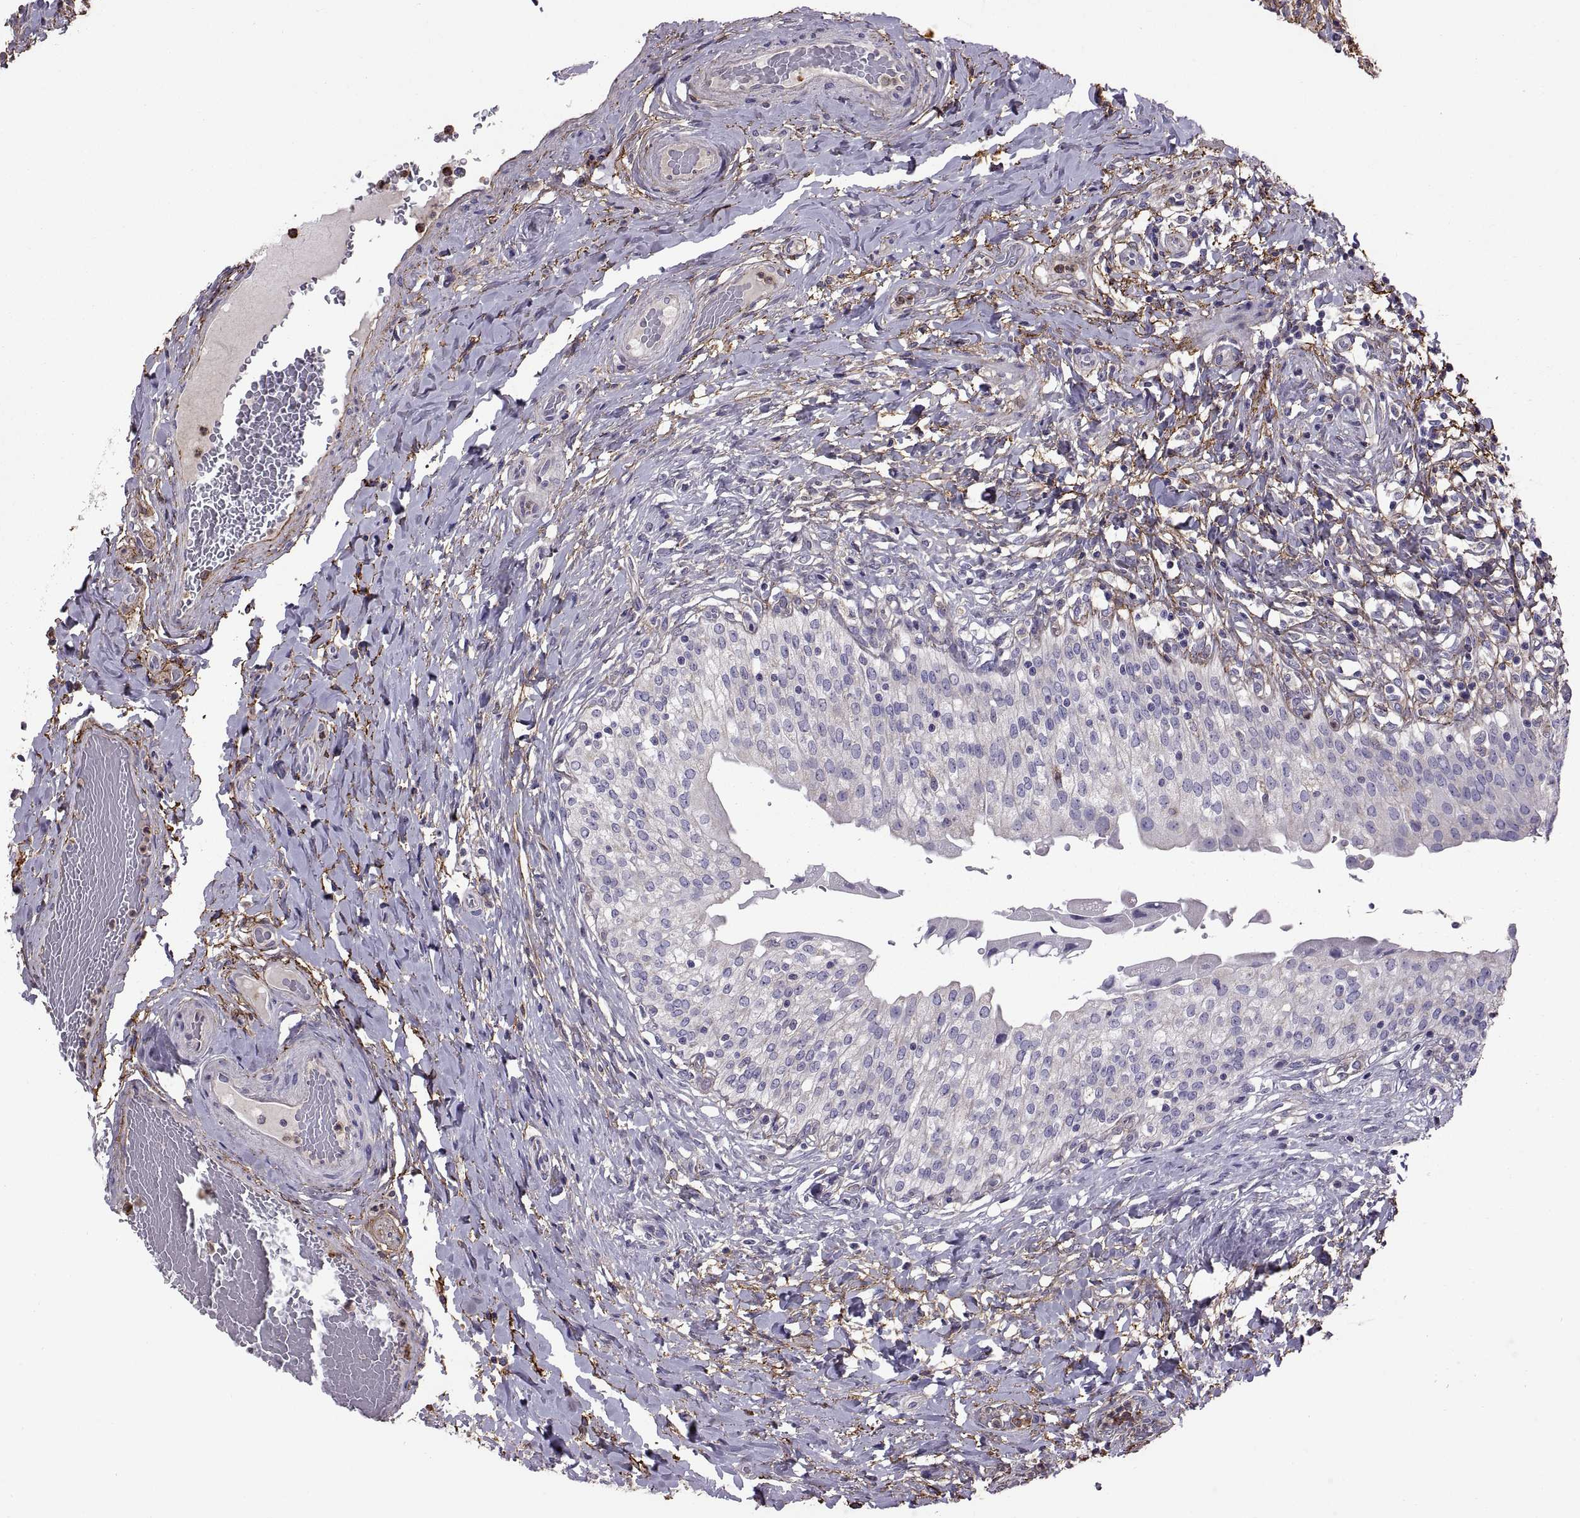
{"staining": {"intensity": "negative", "quantity": "none", "location": "none"}, "tissue": "urinary bladder", "cell_type": "Urothelial cells", "image_type": "normal", "snomed": [{"axis": "morphology", "description": "Normal tissue, NOS"}, {"axis": "morphology", "description": "Inflammation, NOS"}, {"axis": "topography", "description": "Urinary bladder"}], "caption": "DAB immunohistochemical staining of normal human urinary bladder reveals no significant staining in urothelial cells. (IHC, brightfield microscopy, high magnification).", "gene": "EMILIN2", "patient": {"sex": "male", "age": 64}}